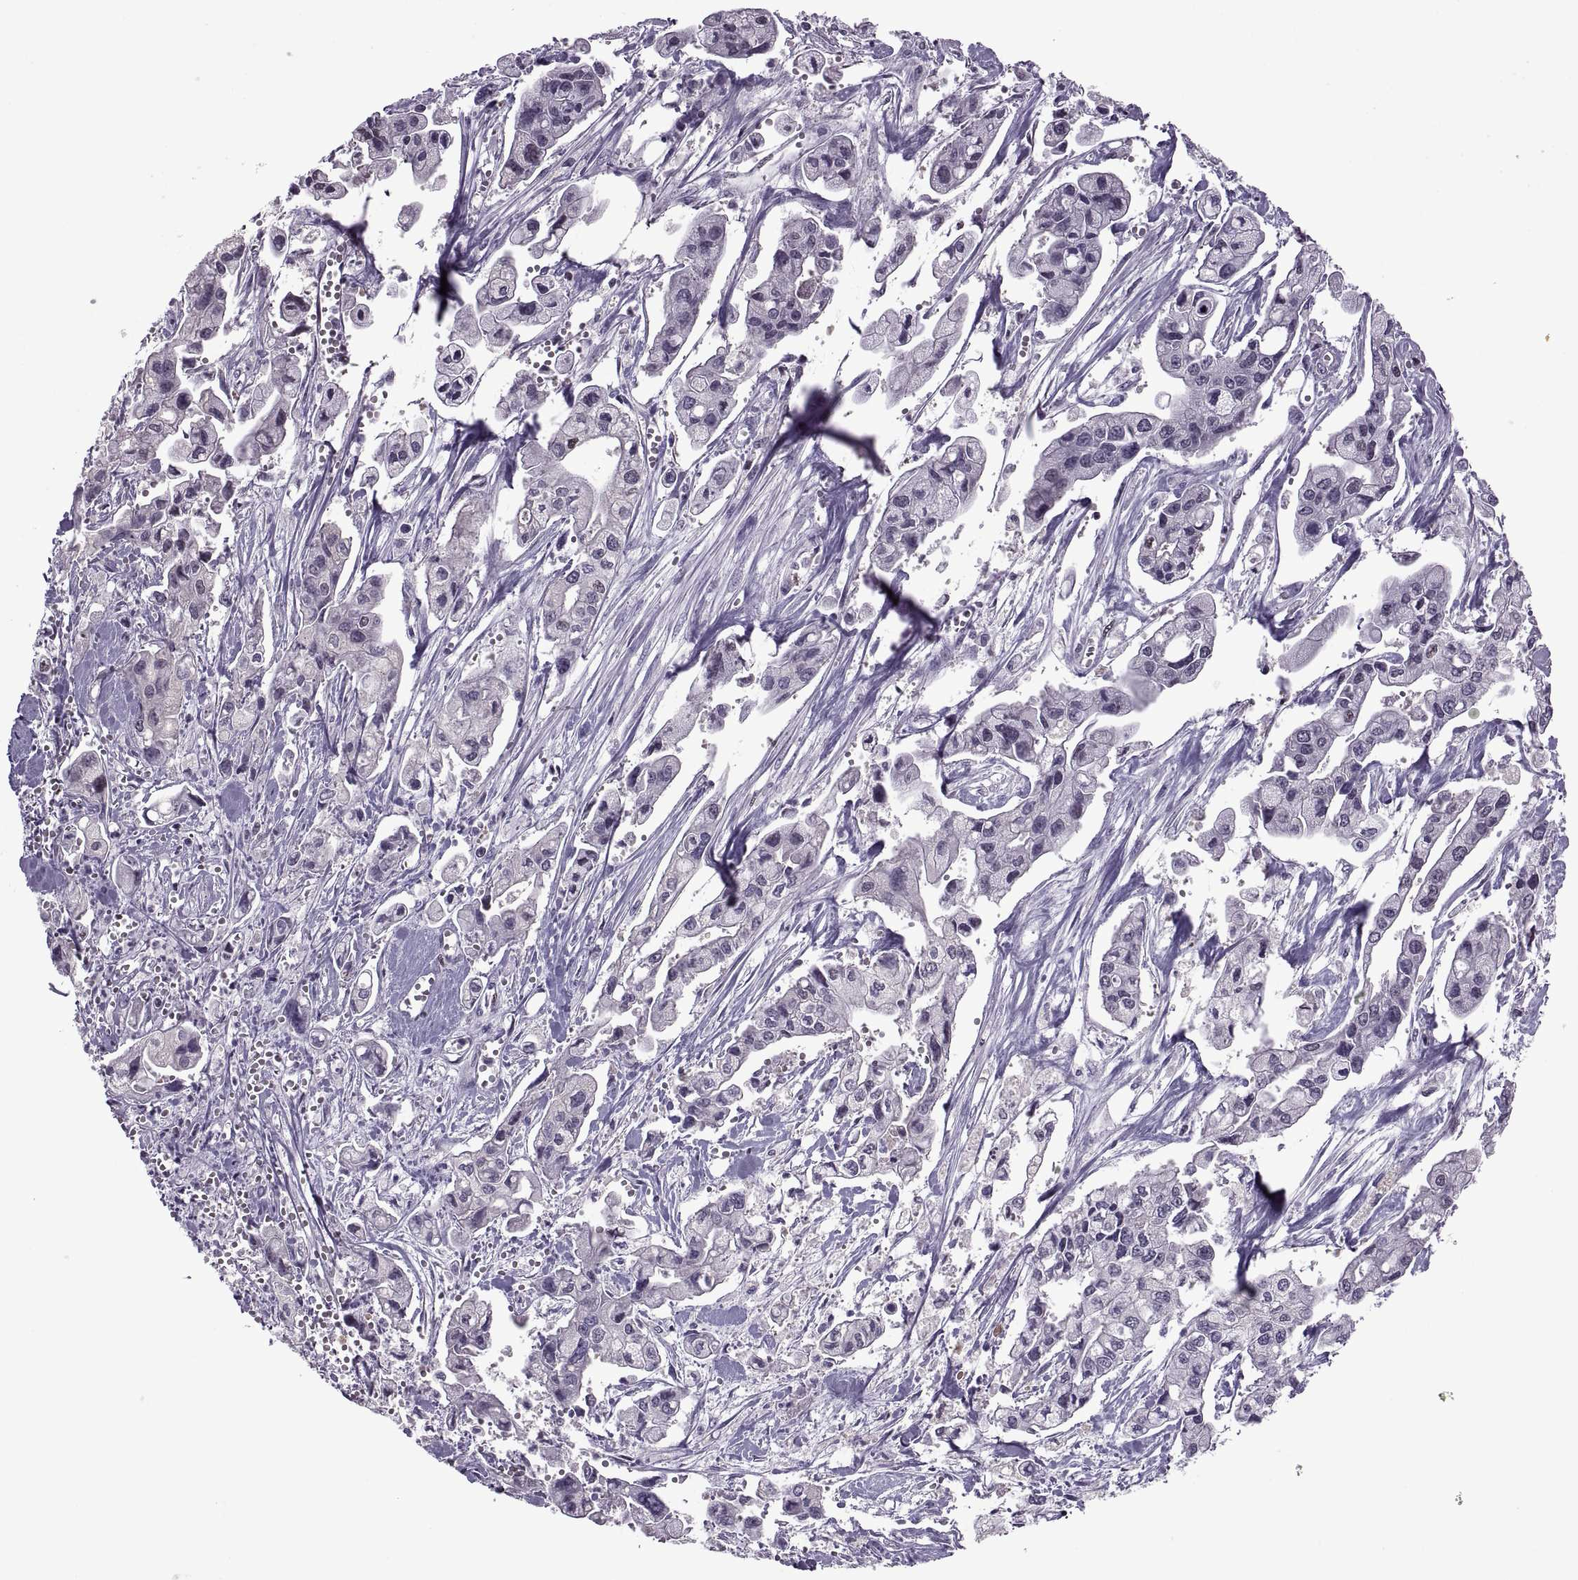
{"staining": {"intensity": "negative", "quantity": "none", "location": "none"}, "tissue": "pancreatic cancer", "cell_type": "Tumor cells", "image_type": "cancer", "snomed": [{"axis": "morphology", "description": "Adenocarcinoma, NOS"}, {"axis": "topography", "description": "Pancreas"}], "caption": "Immunohistochemistry (IHC) micrograph of human pancreatic cancer stained for a protein (brown), which reveals no expression in tumor cells. (DAB (3,3'-diaminobenzidine) immunohistochemistry (IHC) visualized using brightfield microscopy, high magnification).", "gene": "MAGEA4", "patient": {"sex": "male", "age": 70}}